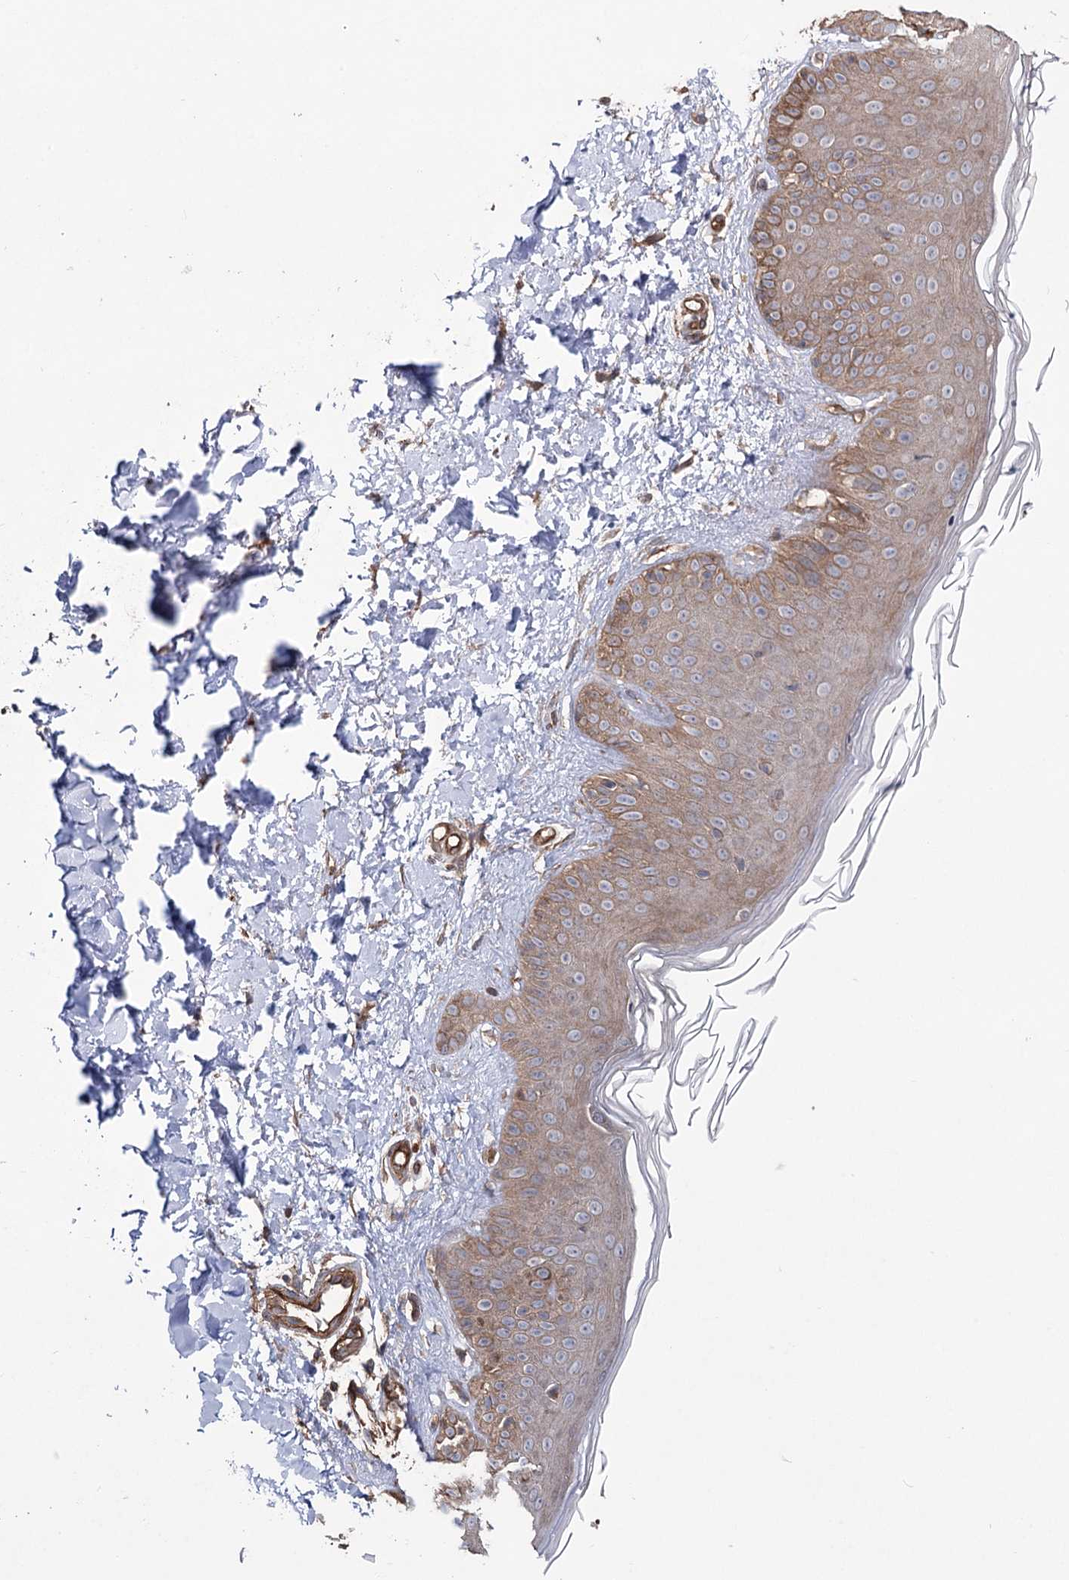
{"staining": {"intensity": "weak", "quantity": ">75%", "location": "cytoplasmic/membranous"}, "tissue": "skin", "cell_type": "Fibroblasts", "image_type": "normal", "snomed": [{"axis": "morphology", "description": "Normal tissue, NOS"}, {"axis": "topography", "description": "Skin"}], "caption": "Weak cytoplasmic/membranous expression for a protein is identified in about >75% of fibroblasts of benign skin using immunohistochemistry.", "gene": "LARS2", "patient": {"sex": "male", "age": 52}}